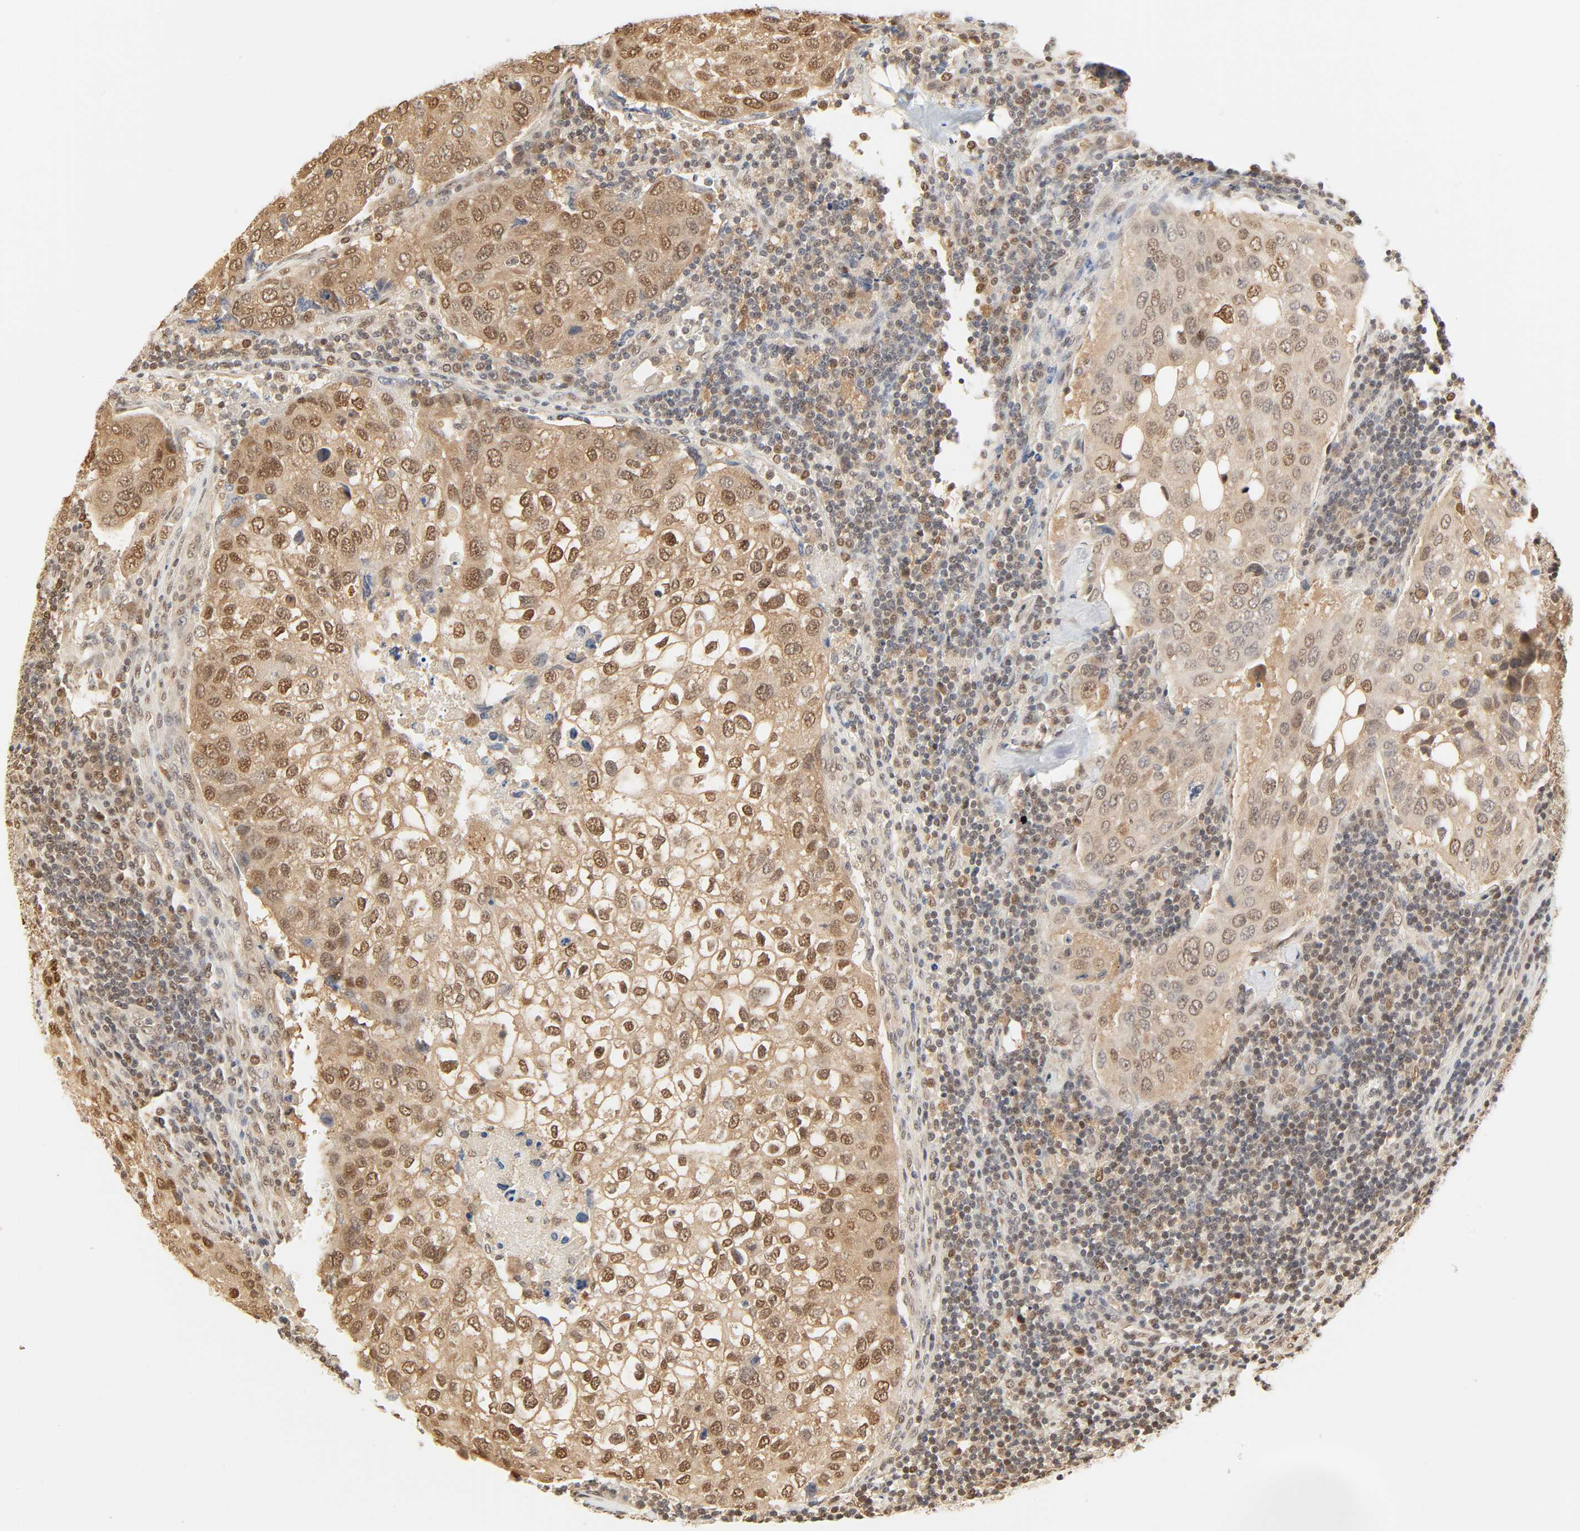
{"staining": {"intensity": "strong", "quantity": ">75%", "location": "cytoplasmic/membranous,nuclear"}, "tissue": "urothelial cancer", "cell_type": "Tumor cells", "image_type": "cancer", "snomed": [{"axis": "morphology", "description": "Urothelial carcinoma, High grade"}, {"axis": "topography", "description": "Lymph node"}, {"axis": "topography", "description": "Urinary bladder"}], "caption": "This is an image of IHC staining of urothelial carcinoma (high-grade), which shows strong staining in the cytoplasmic/membranous and nuclear of tumor cells.", "gene": "UBC", "patient": {"sex": "male", "age": 51}}